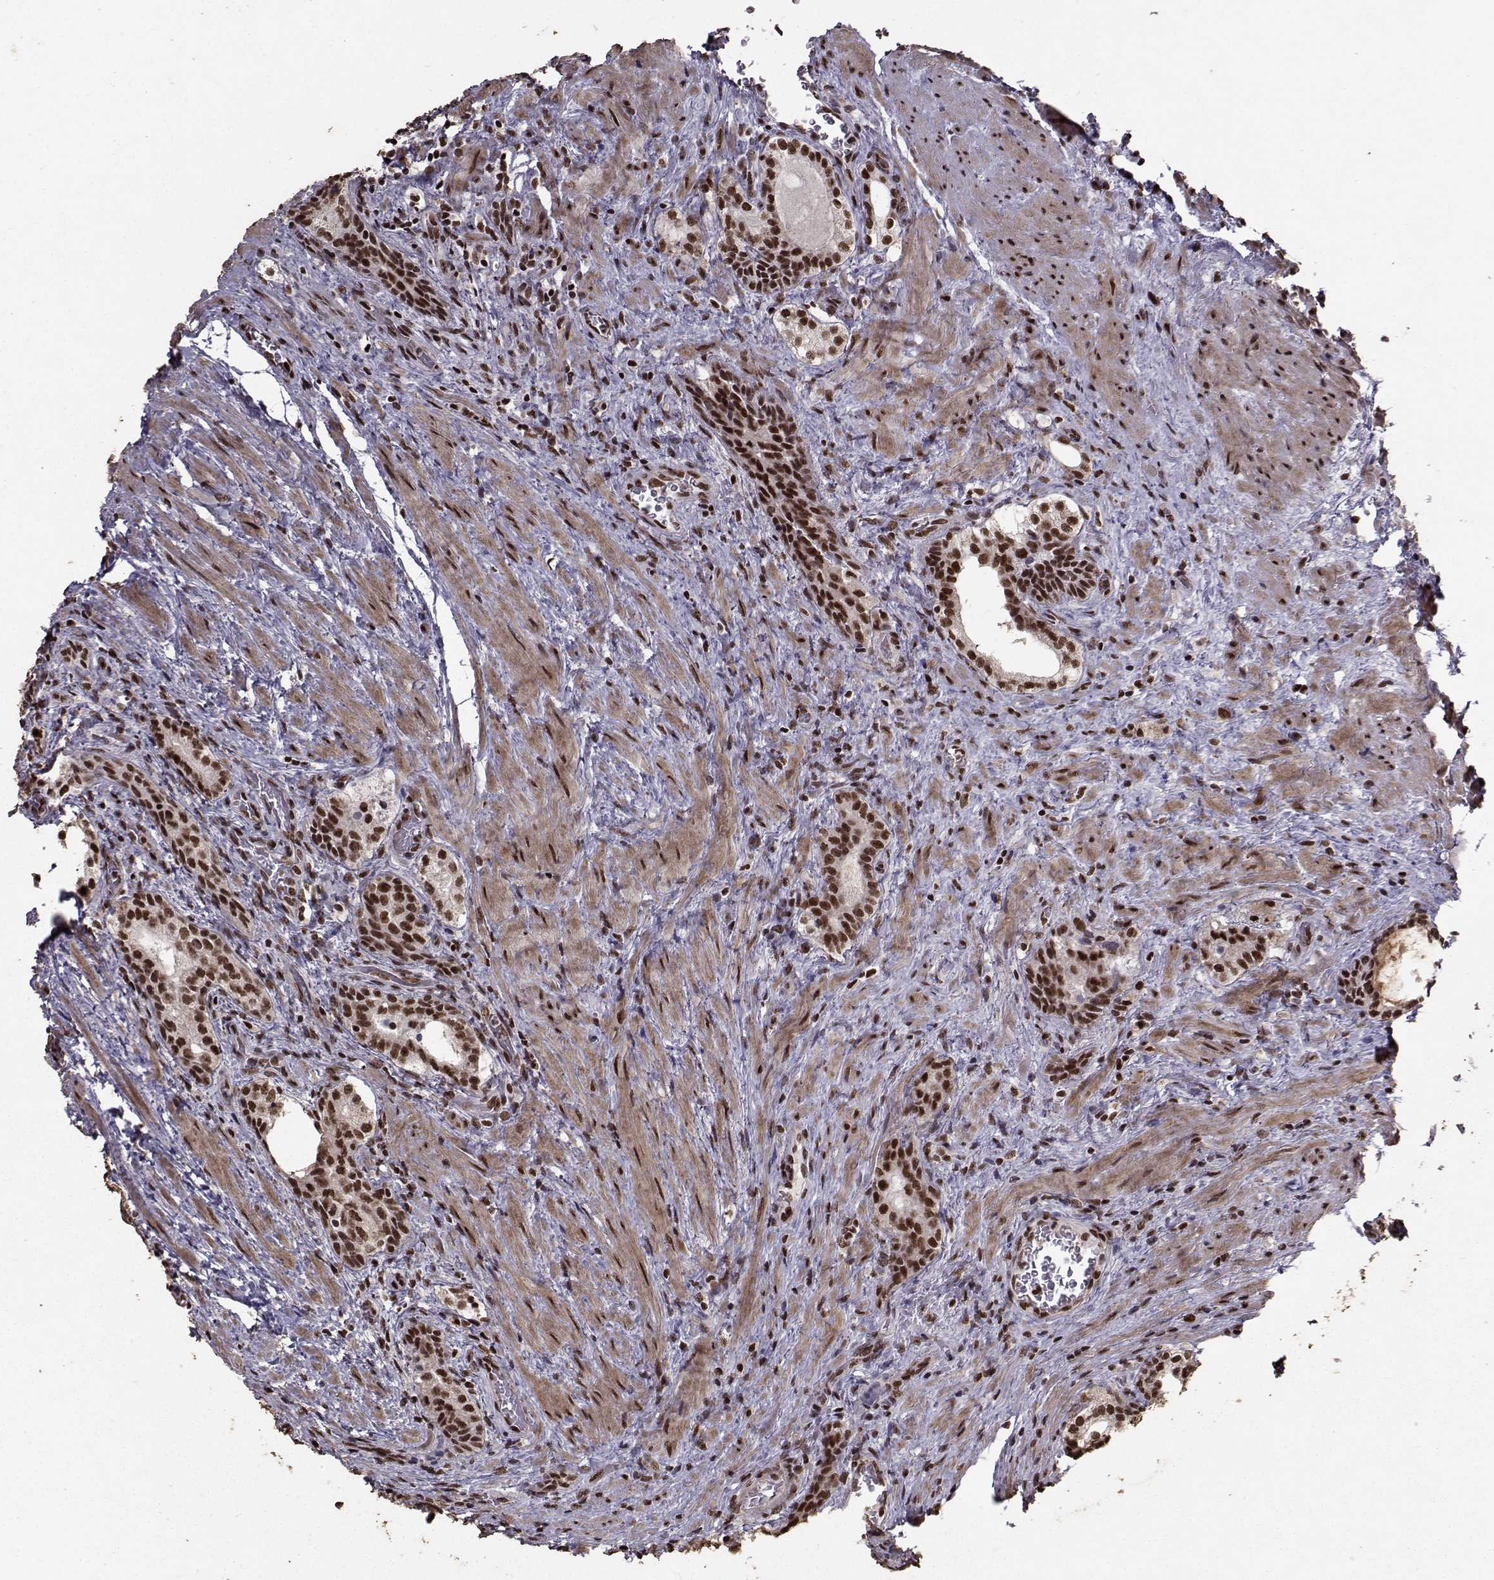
{"staining": {"intensity": "strong", "quantity": ">75%", "location": "nuclear"}, "tissue": "prostate cancer", "cell_type": "Tumor cells", "image_type": "cancer", "snomed": [{"axis": "morphology", "description": "Adenocarcinoma, NOS"}, {"axis": "morphology", "description": "Adenocarcinoma, High grade"}, {"axis": "topography", "description": "Prostate"}], "caption": "Immunohistochemistry micrograph of neoplastic tissue: human prostate cancer stained using IHC demonstrates high levels of strong protein expression localized specifically in the nuclear of tumor cells, appearing as a nuclear brown color.", "gene": "SF1", "patient": {"sex": "male", "age": 61}}